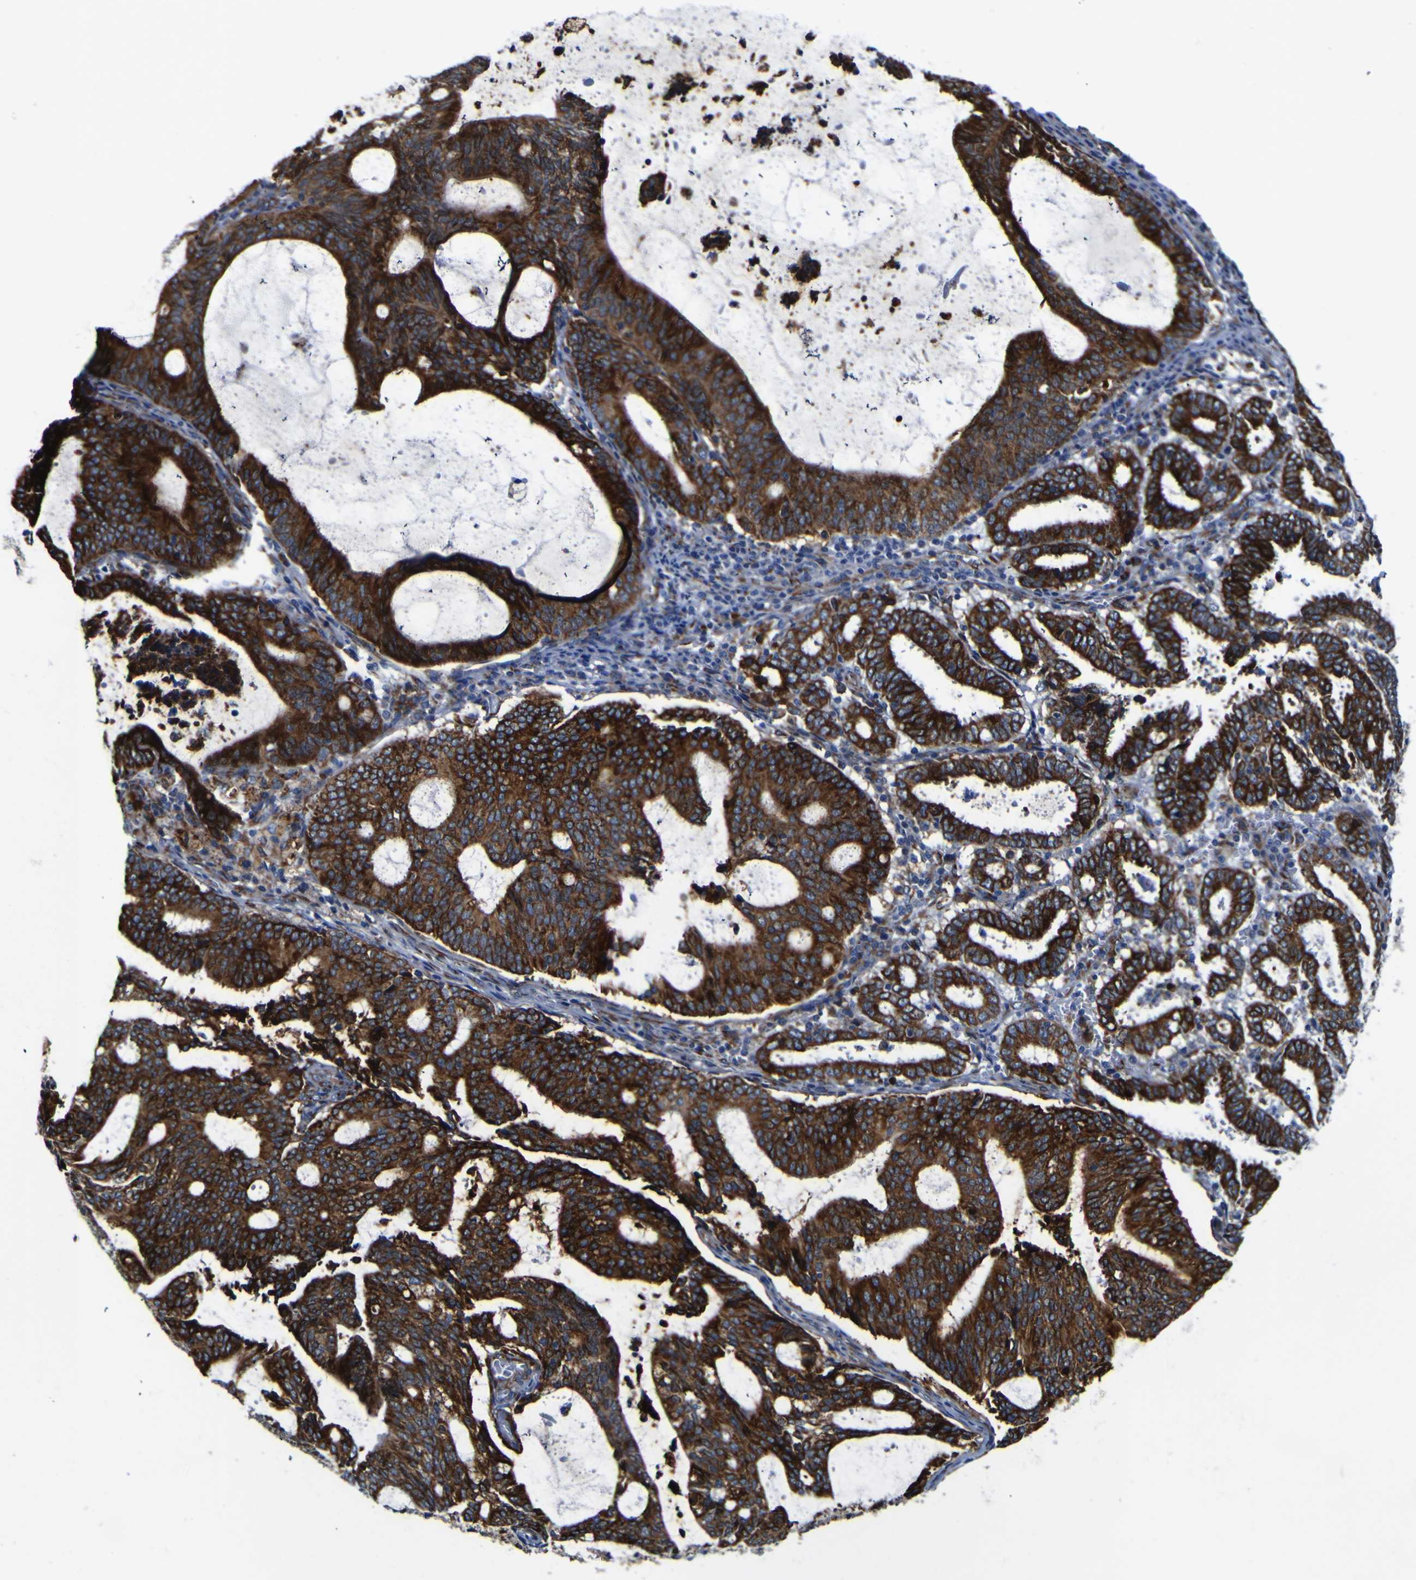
{"staining": {"intensity": "strong", "quantity": ">75%", "location": "cytoplasmic/membranous"}, "tissue": "endometrial cancer", "cell_type": "Tumor cells", "image_type": "cancer", "snomed": [{"axis": "morphology", "description": "Adenocarcinoma, NOS"}, {"axis": "topography", "description": "Uterus"}], "caption": "Immunohistochemical staining of human endometrial adenocarcinoma exhibits high levels of strong cytoplasmic/membranous staining in about >75% of tumor cells. Immunohistochemistry (ihc) stains the protein of interest in brown and the nuclei are stained blue.", "gene": "SCD", "patient": {"sex": "female", "age": 83}}